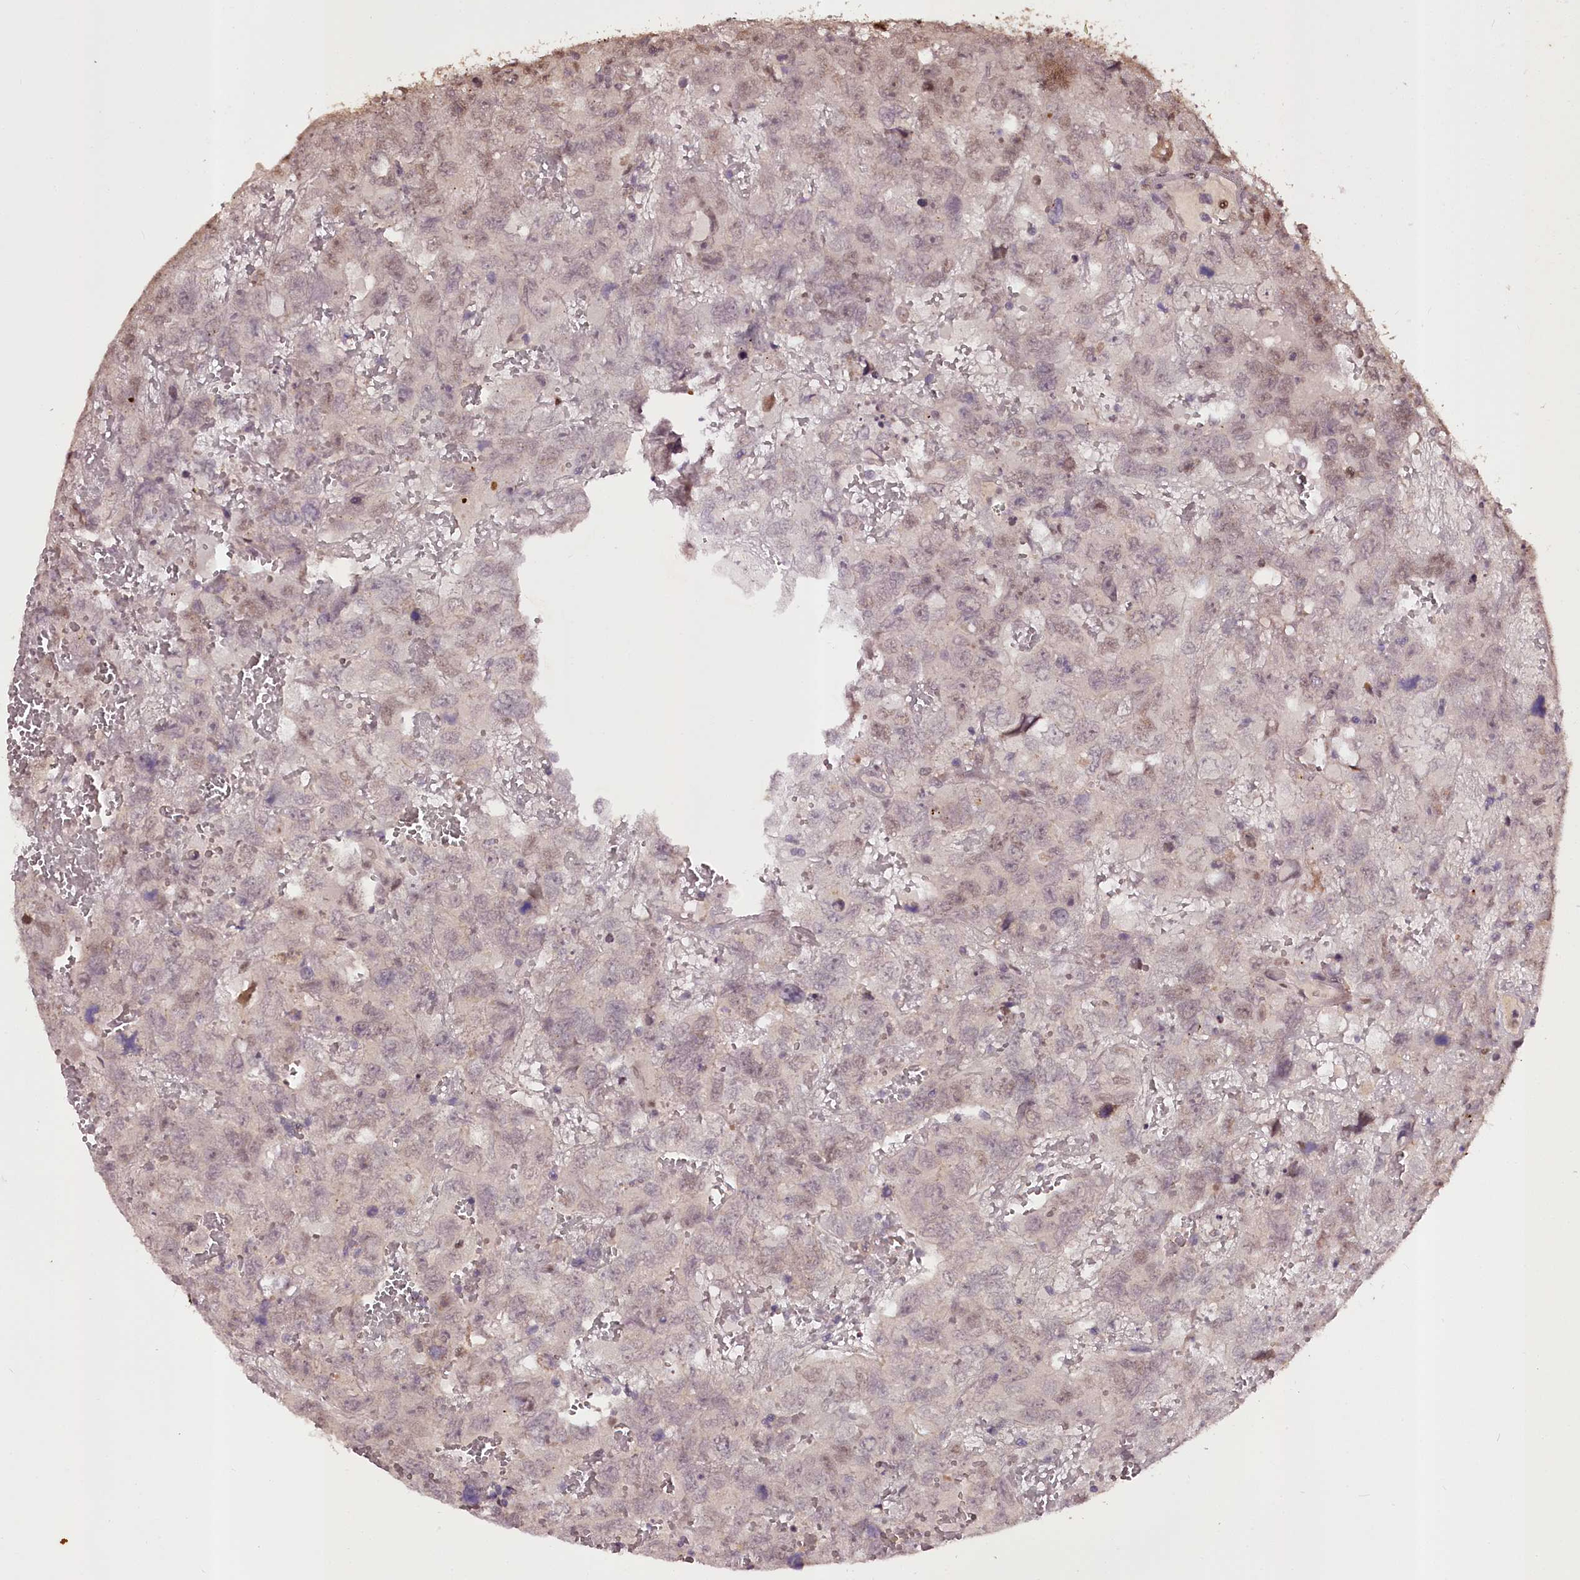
{"staining": {"intensity": "weak", "quantity": "<25%", "location": "nuclear"}, "tissue": "testis cancer", "cell_type": "Tumor cells", "image_type": "cancer", "snomed": [{"axis": "morphology", "description": "Carcinoma, Embryonal, NOS"}, {"axis": "topography", "description": "Testis"}], "caption": "Immunohistochemical staining of testis embryonal carcinoma exhibits no significant positivity in tumor cells.", "gene": "MAML3", "patient": {"sex": "male", "age": 45}}